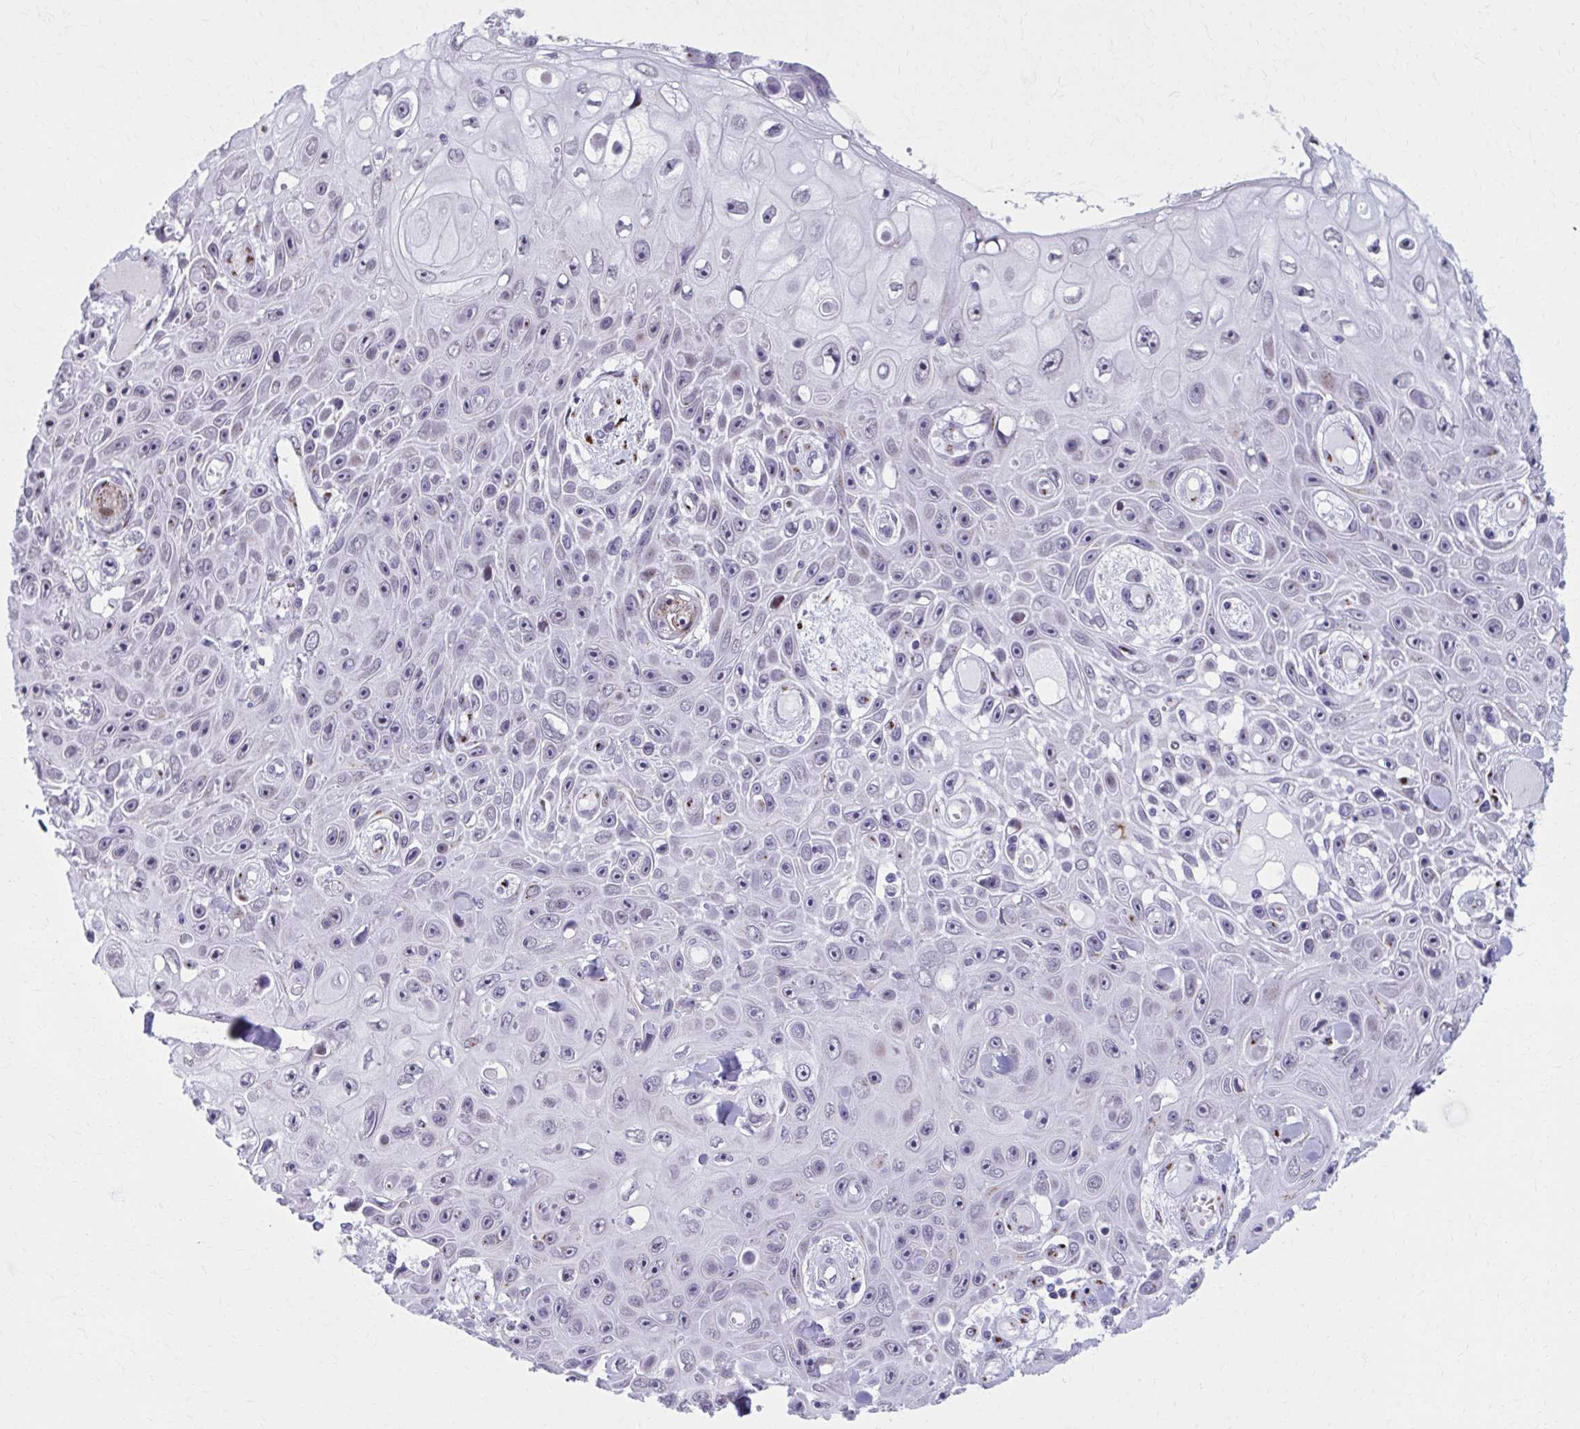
{"staining": {"intensity": "weak", "quantity": "<25%", "location": "nuclear"}, "tissue": "skin cancer", "cell_type": "Tumor cells", "image_type": "cancer", "snomed": [{"axis": "morphology", "description": "Squamous cell carcinoma, NOS"}, {"axis": "topography", "description": "Skin"}], "caption": "A photomicrograph of human squamous cell carcinoma (skin) is negative for staining in tumor cells.", "gene": "ZNF682", "patient": {"sex": "male", "age": 82}}